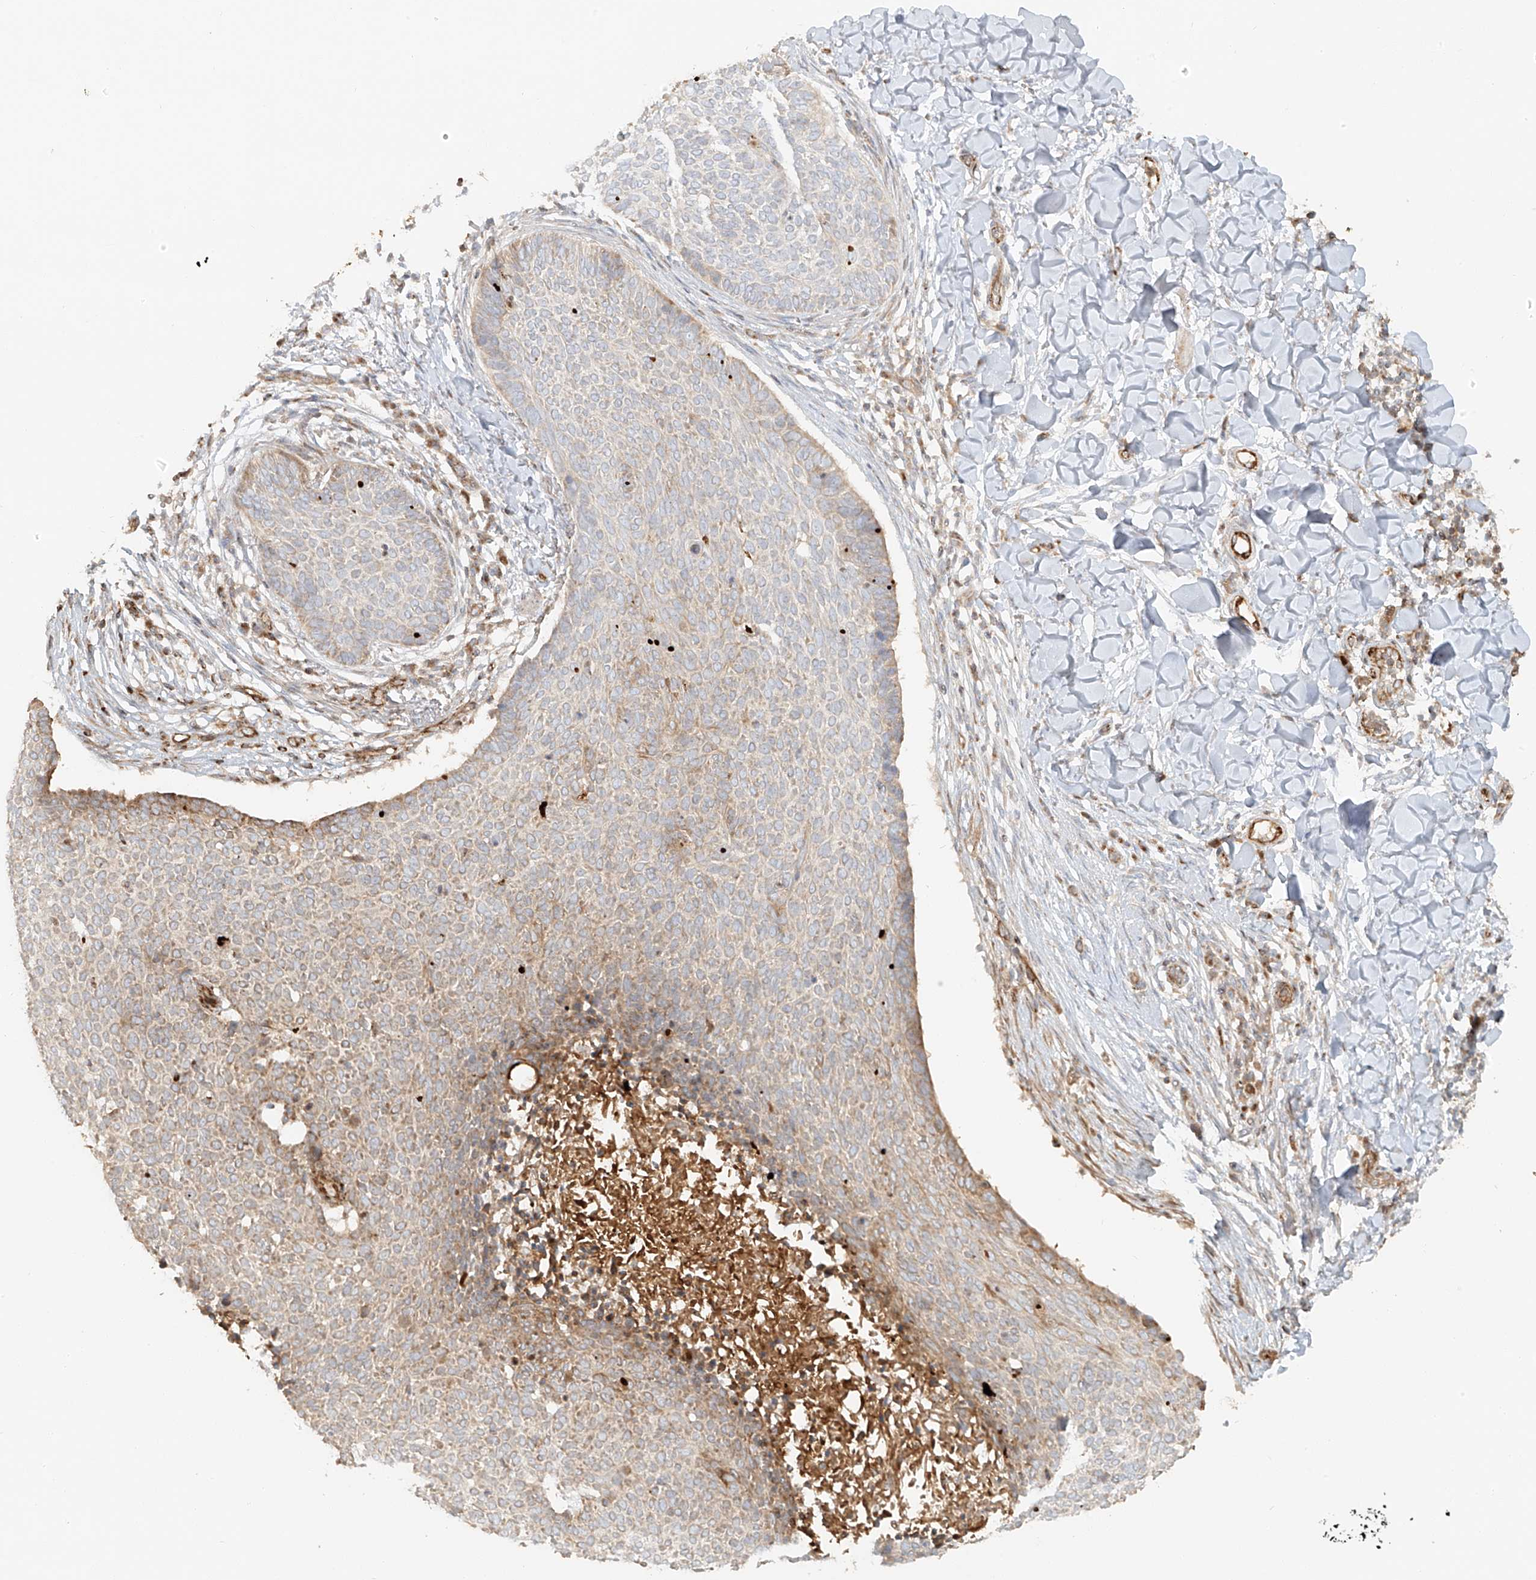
{"staining": {"intensity": "moderate", "quantity": "25%-75%", "location": "cytoplasmic/membranous"}, "tissue": "skin cancer", "cell_type": "Tumor cells", "image_type": "cancer", "snomed": [{"axis": "morphology", "description": "Normal tissue, NOS"}, {"axis": "morphology", "description": "Basal cell carcinoma"}, {"axis": "topography", "description": "Skin"}], "caption": "The micrograph demonstrates immunohistochemical staining of skin cancer (basal cell carcinoma). There is moderate cytoplasmic/membranous expression is identified in about 25%-75% of tumor cells.", "gene": "MIPEP", "patient": {"sex": "male", "age": 50}}